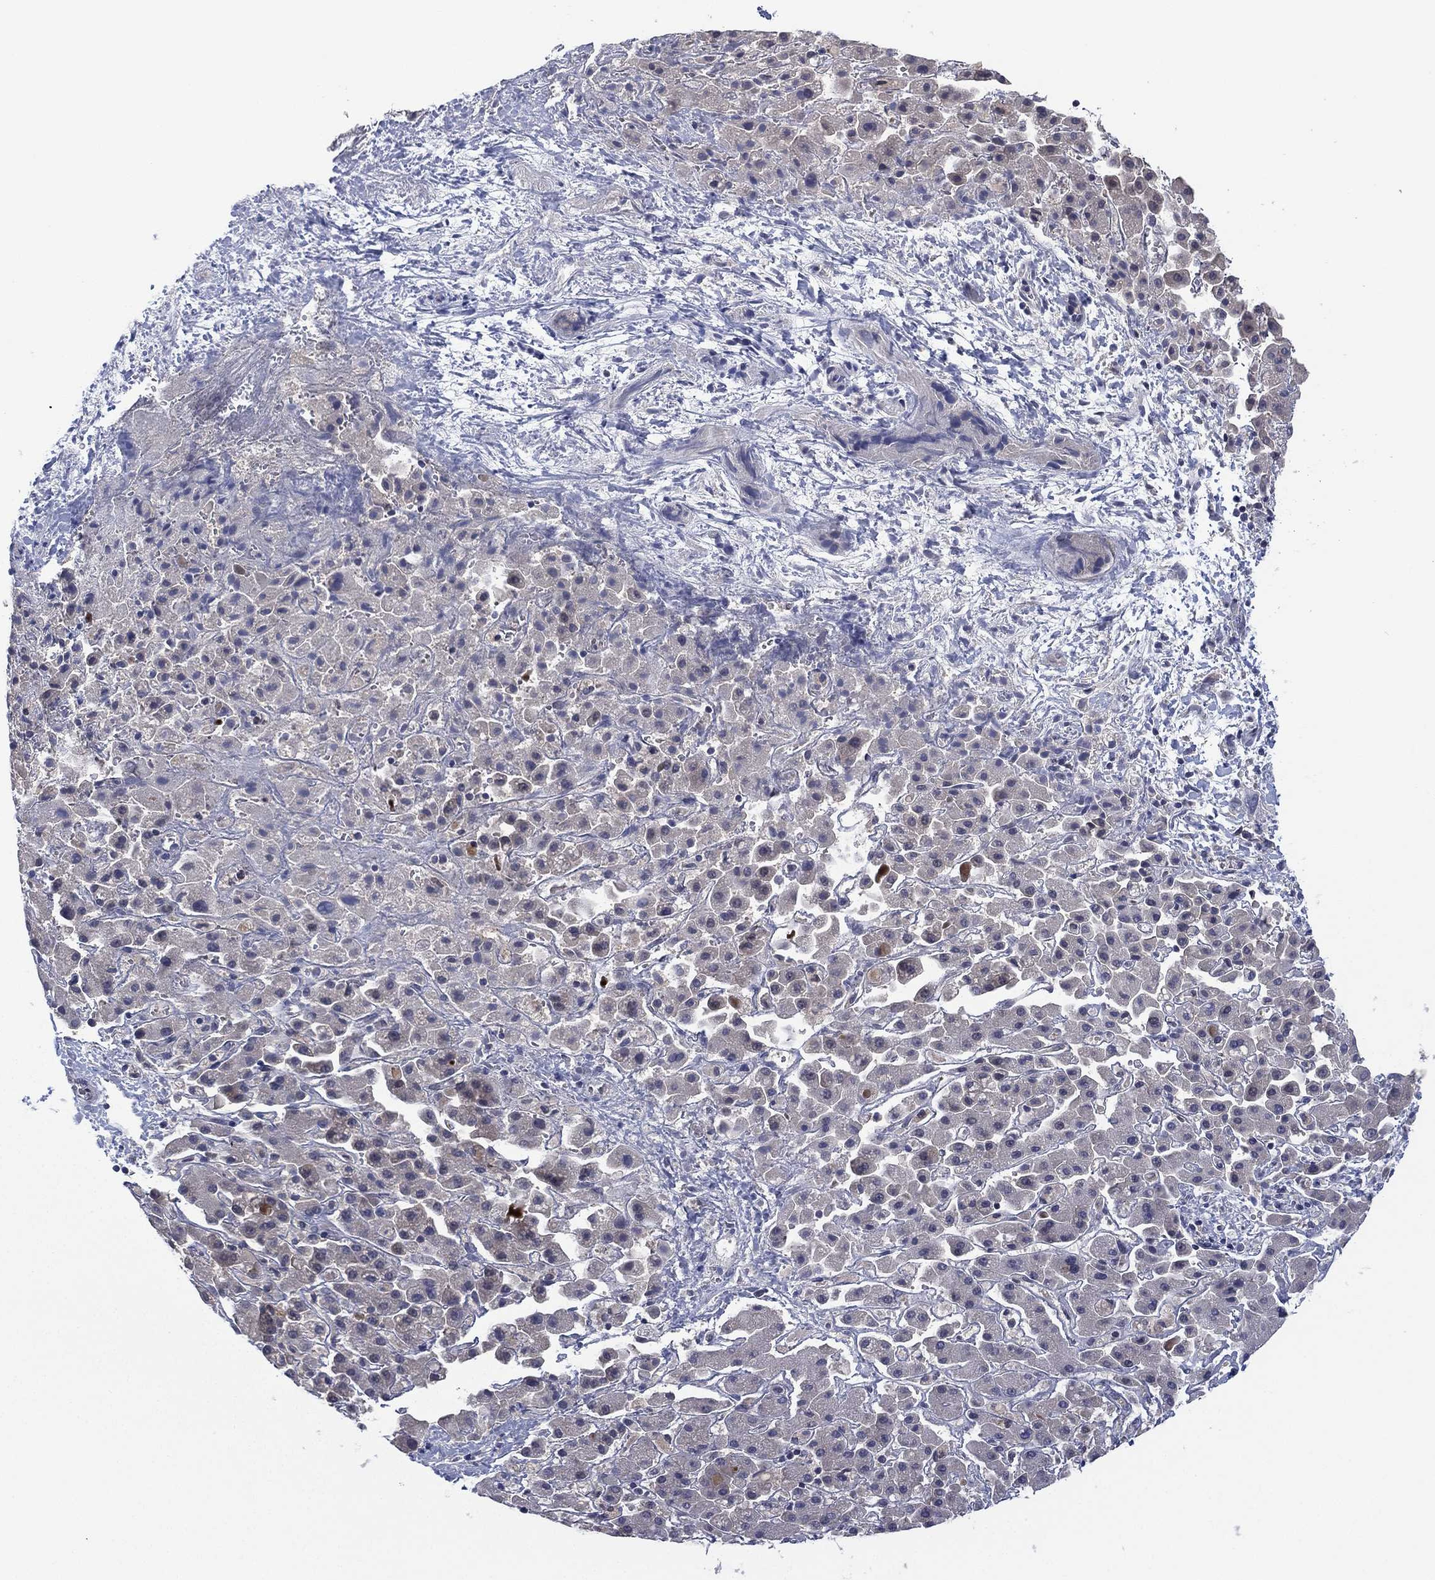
{"staining": {"intensity": "negative", "quantity": "none", "location": "none"}, "tissue": "liver cancer", "cell_type": "Tumor cells", "image_type": "cancer", "snomed": [{"axis": "morphology", "description": "Cholangiocarcinoma"}, {"axis": "topography", "description": "Liver"}], "caption": "This is an IHC micrograph of human liver cancer. There is no expression in tumor cells.", "gene": "MPP7", "patient": {"sex": "female", "age": 52}}